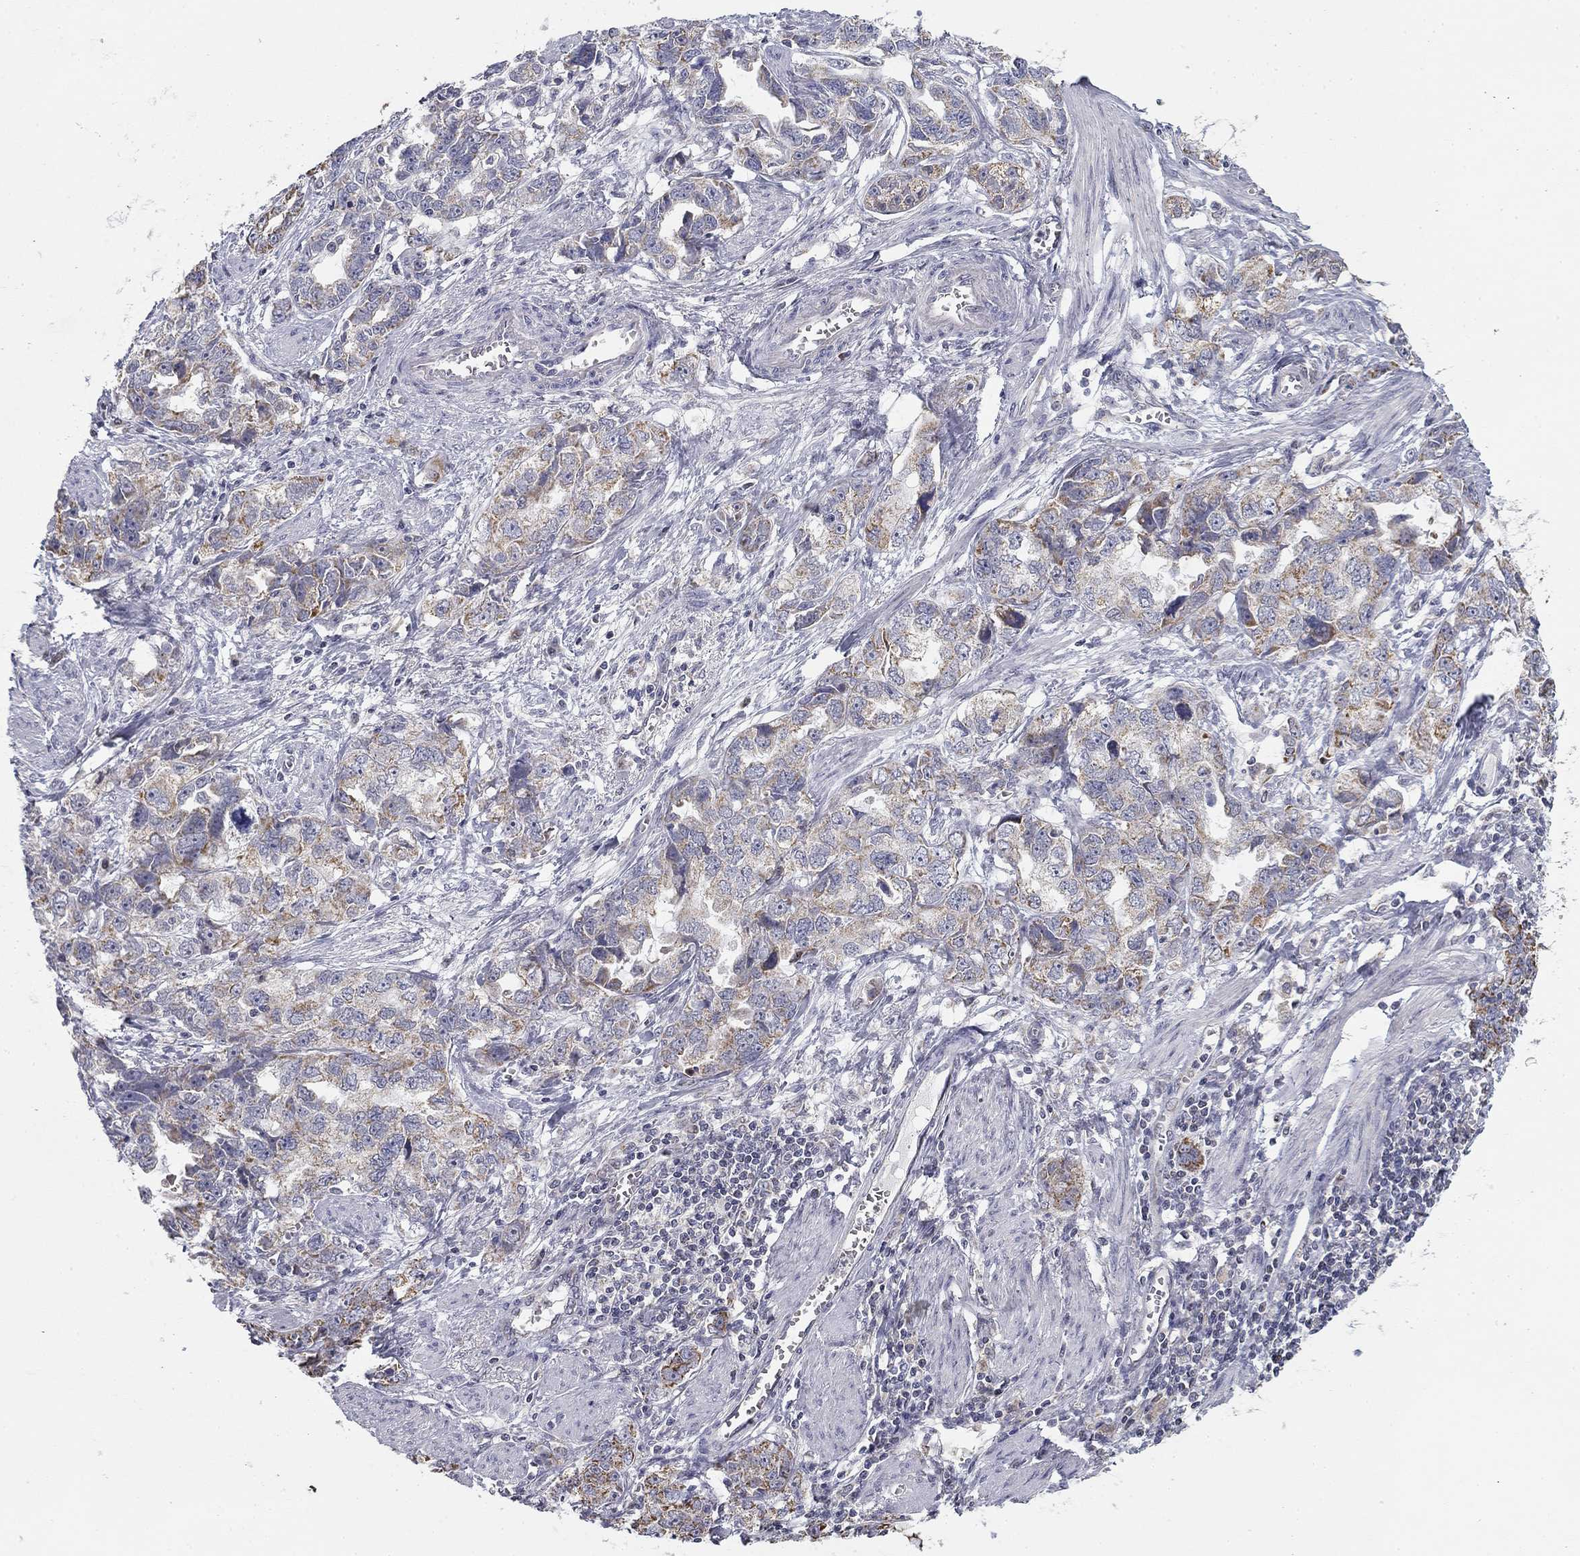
{"staining": {"intensity": "weak", "quantity": "<25%", "location": "cytoplasmic/membranous"}, "tissue": "ovarian cancer", "cell_type": "Tumor cells", "image_type": "cancer", "snomed": [{"axis": "morphology", "description": "Cystadenocarcinoma, serous, NOS"}, {"axis": "topography", "description": "Ovary"}], "caption": "An immunohistochemistry image of ovarian cancer is shown. There is no staining in tumor cells of ovarian cancer.", "gene": "SLC2A9", "patient": {"sex": "female", "age": 51}}